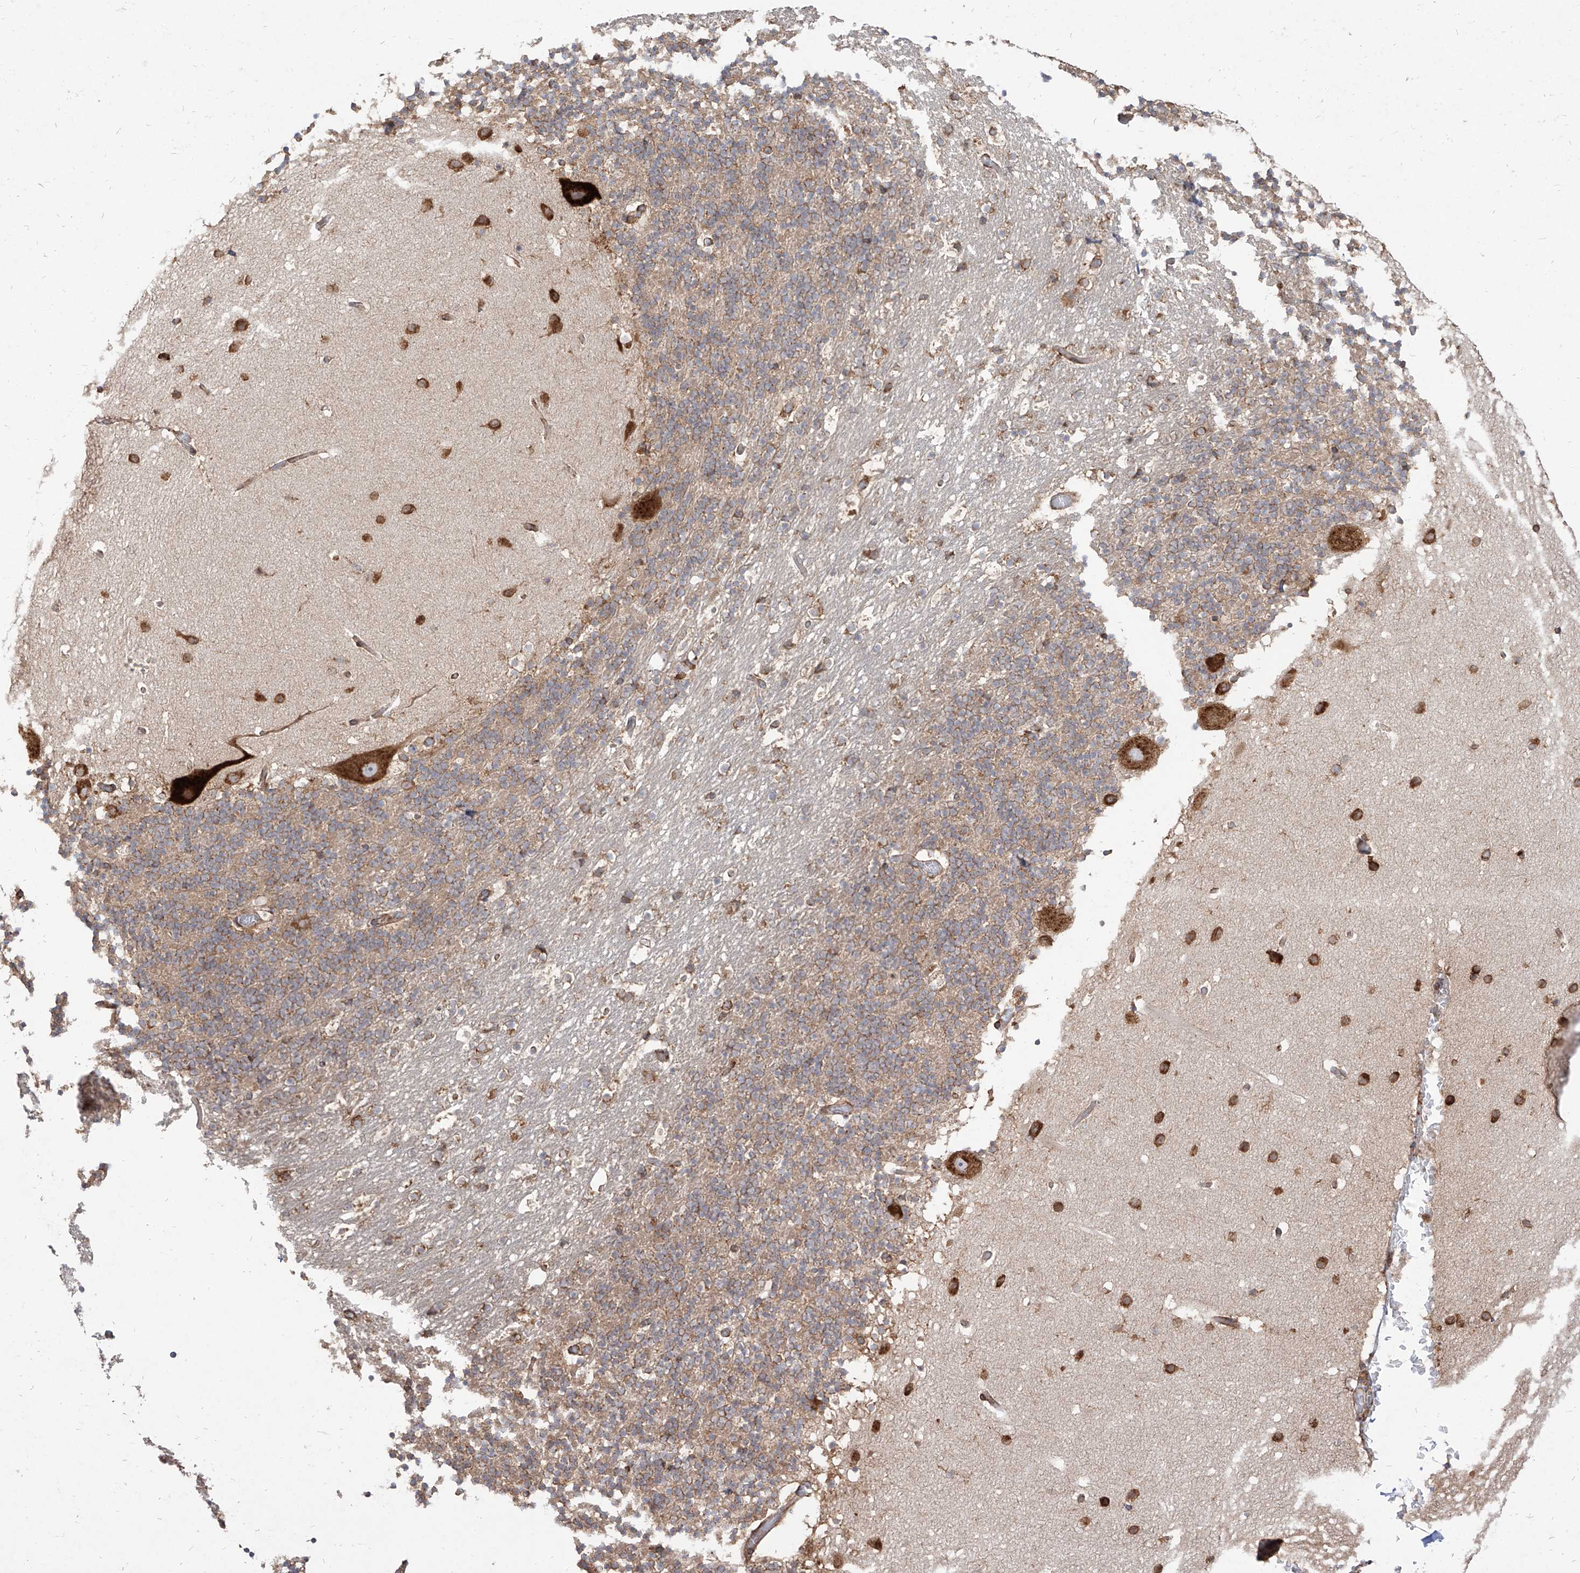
{"staining": {"intensity": "moderate", "quantity": "<25%", "location": "cytoplasmic/membranous"}, "tissue": "cerebellum", "cell_type": "Cells in granular layer", "image_type": "normal", "snomed": [{"axis": "morphology", "description": "Normal tissue, NOS"}, {"axis": "topography", "description": "Cerebellum"}], "caption": "Unremarkable cerebellum shows moderate cytoplasmic/membranous expression in approximately <25% of cells in granular layer, visualized by immunohistochemistry.", "gene": "RPS25", "patient": {"sex": "male", "age": 57}}